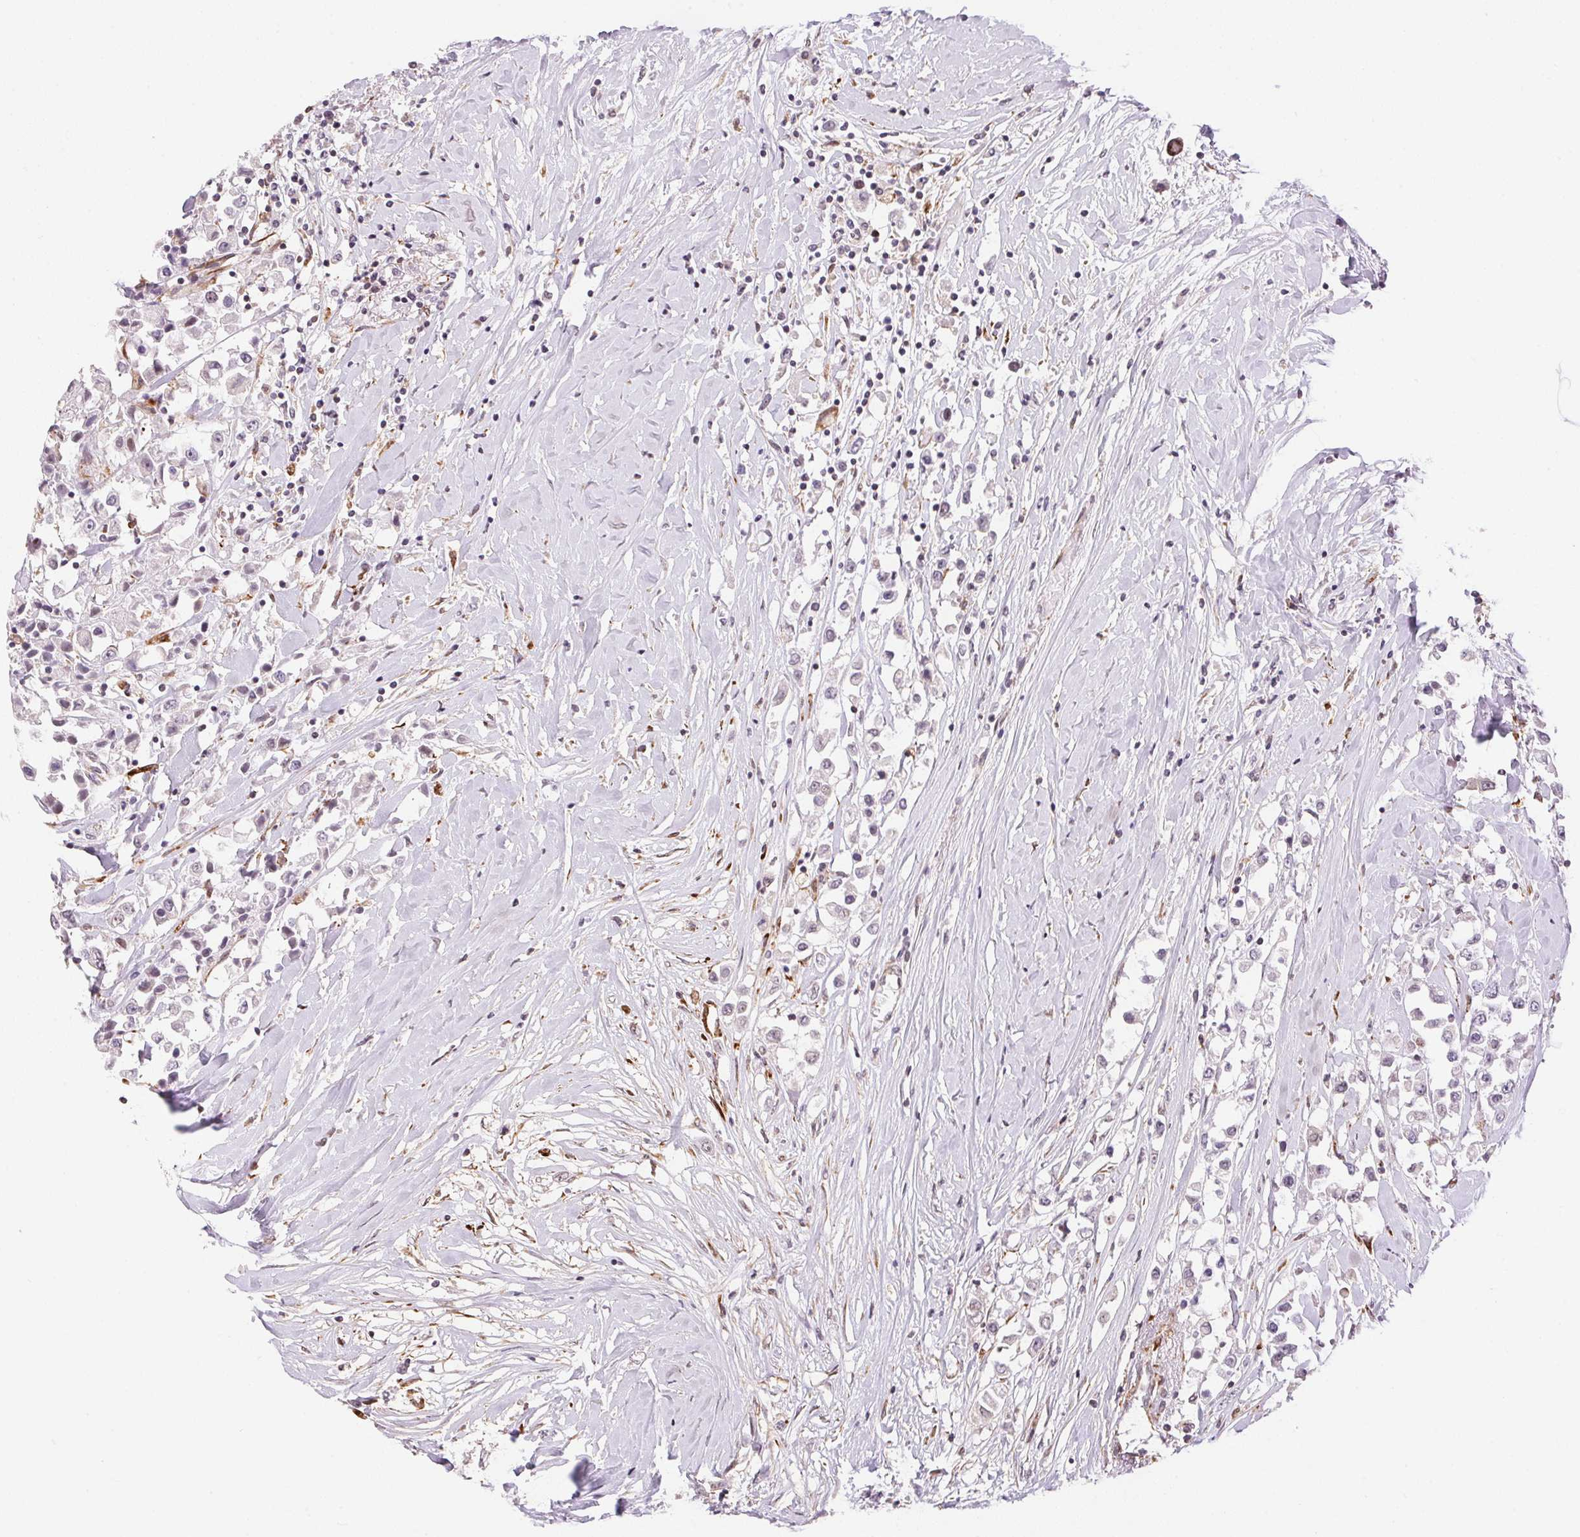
{"staining": {"intensity": "negative", "quantity": "none", "location": "none"}, "tissue": "breast cancer", "cell_type": "Tumor cells", "image_type": "cancer", "snomed": [{"axis": "morphology", "description": "Duct carcinoma"}, {"axis": "topography", "description": "Breast"}], "caption": "The IHC image has no significant staining in tumor cells of breast infiltrating ductal carcinoma tissue.", "gene": "GYG2", "patient": {"sex": "female", "age": 61}}